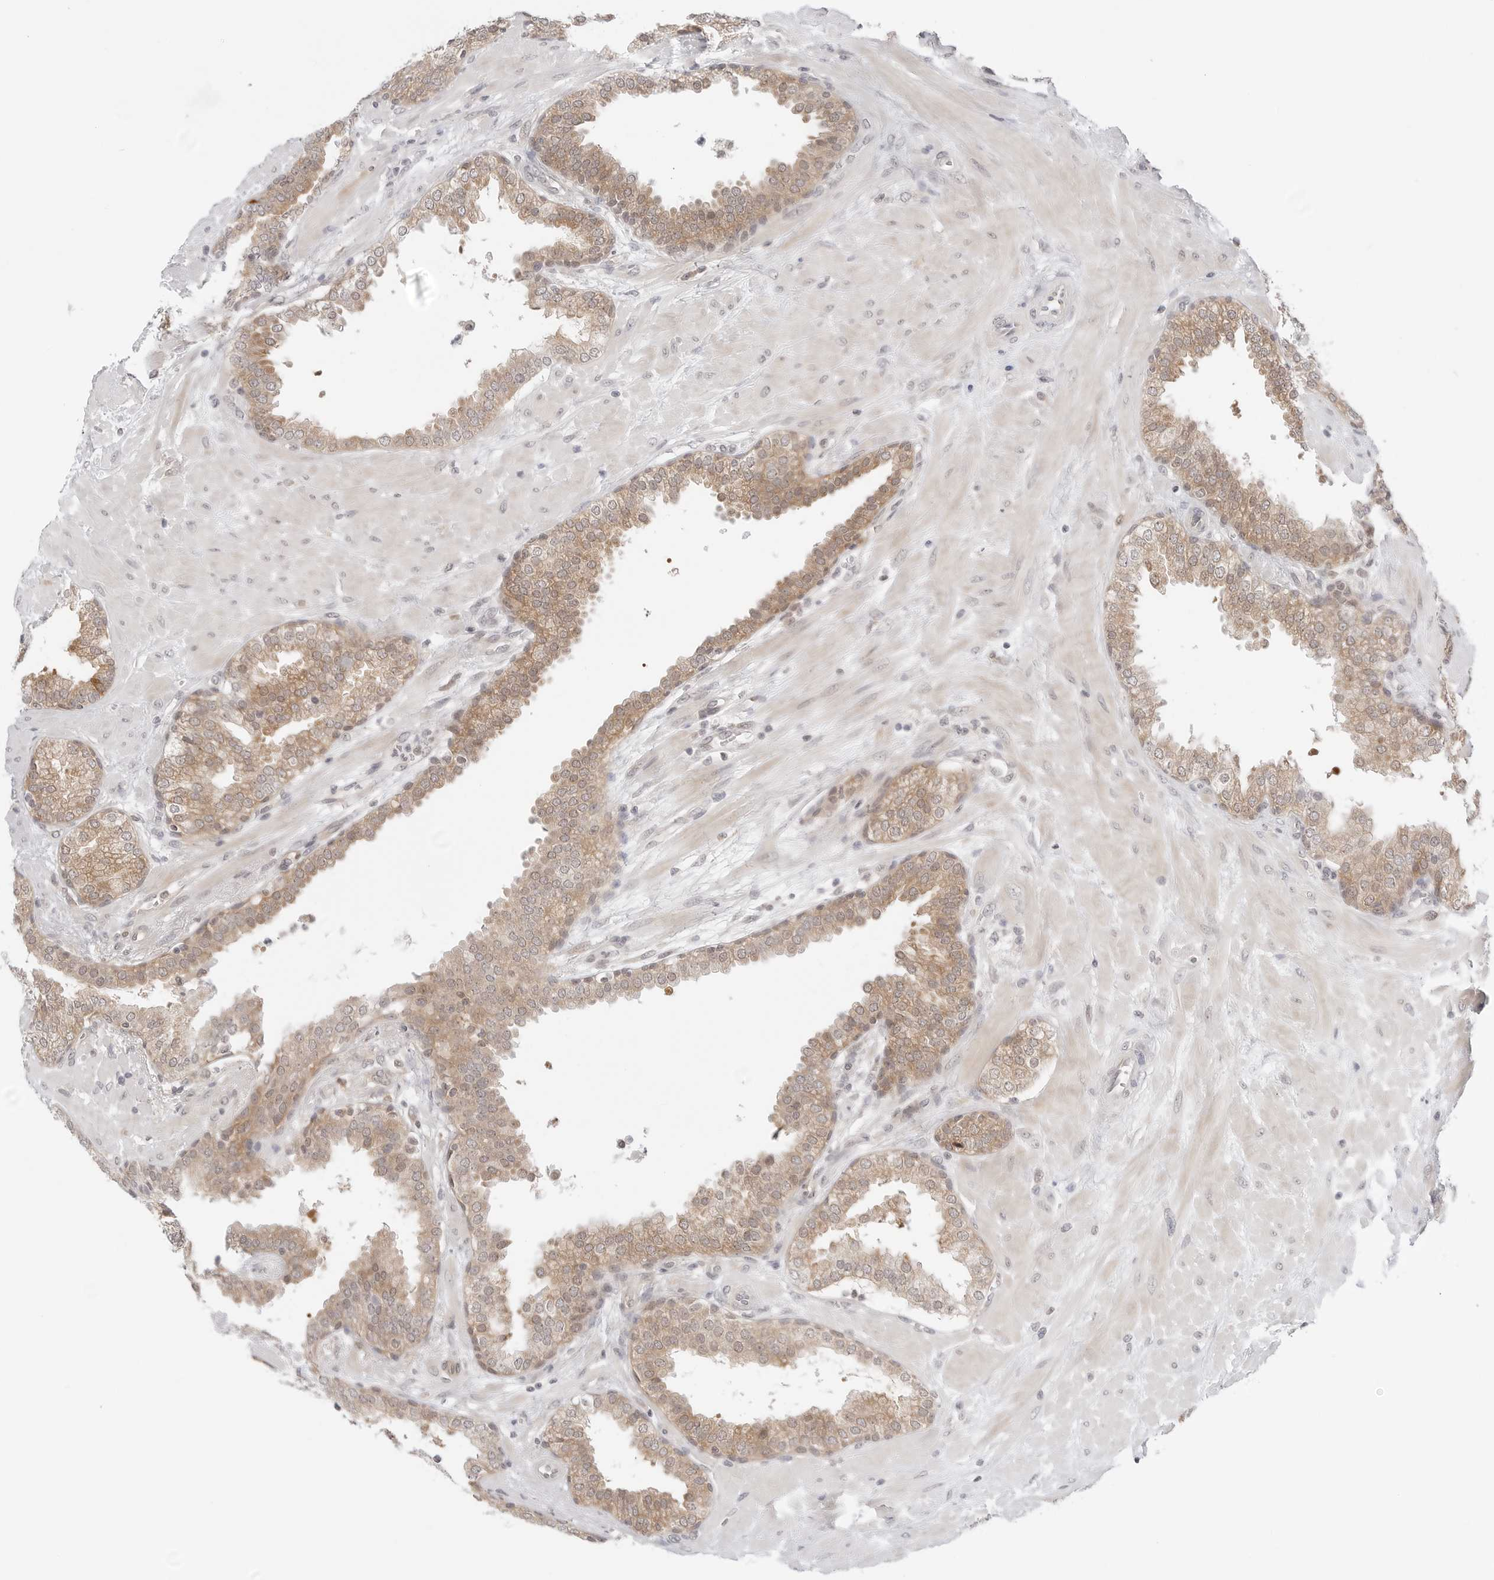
{"staining": {"intensity": "weak", "quantity": "25%-75%", "location": "cytoplasmic/membranous"}, "tissue": "prostate", "cell_type": "Glandular cells", "image_type": "normal", "snomed": [{"axis": "morphology", "description": "Normal tissue, NOS"}, {"axis": "topography", "description": "Prostate"}], "caption": "A brown stain highlights weak cytoplasmic/membranous positivity of a protein in glandular cells of unremarkable prostate.", "gene": "NUDC", "patient": {"sex": "male", "age": 51}}